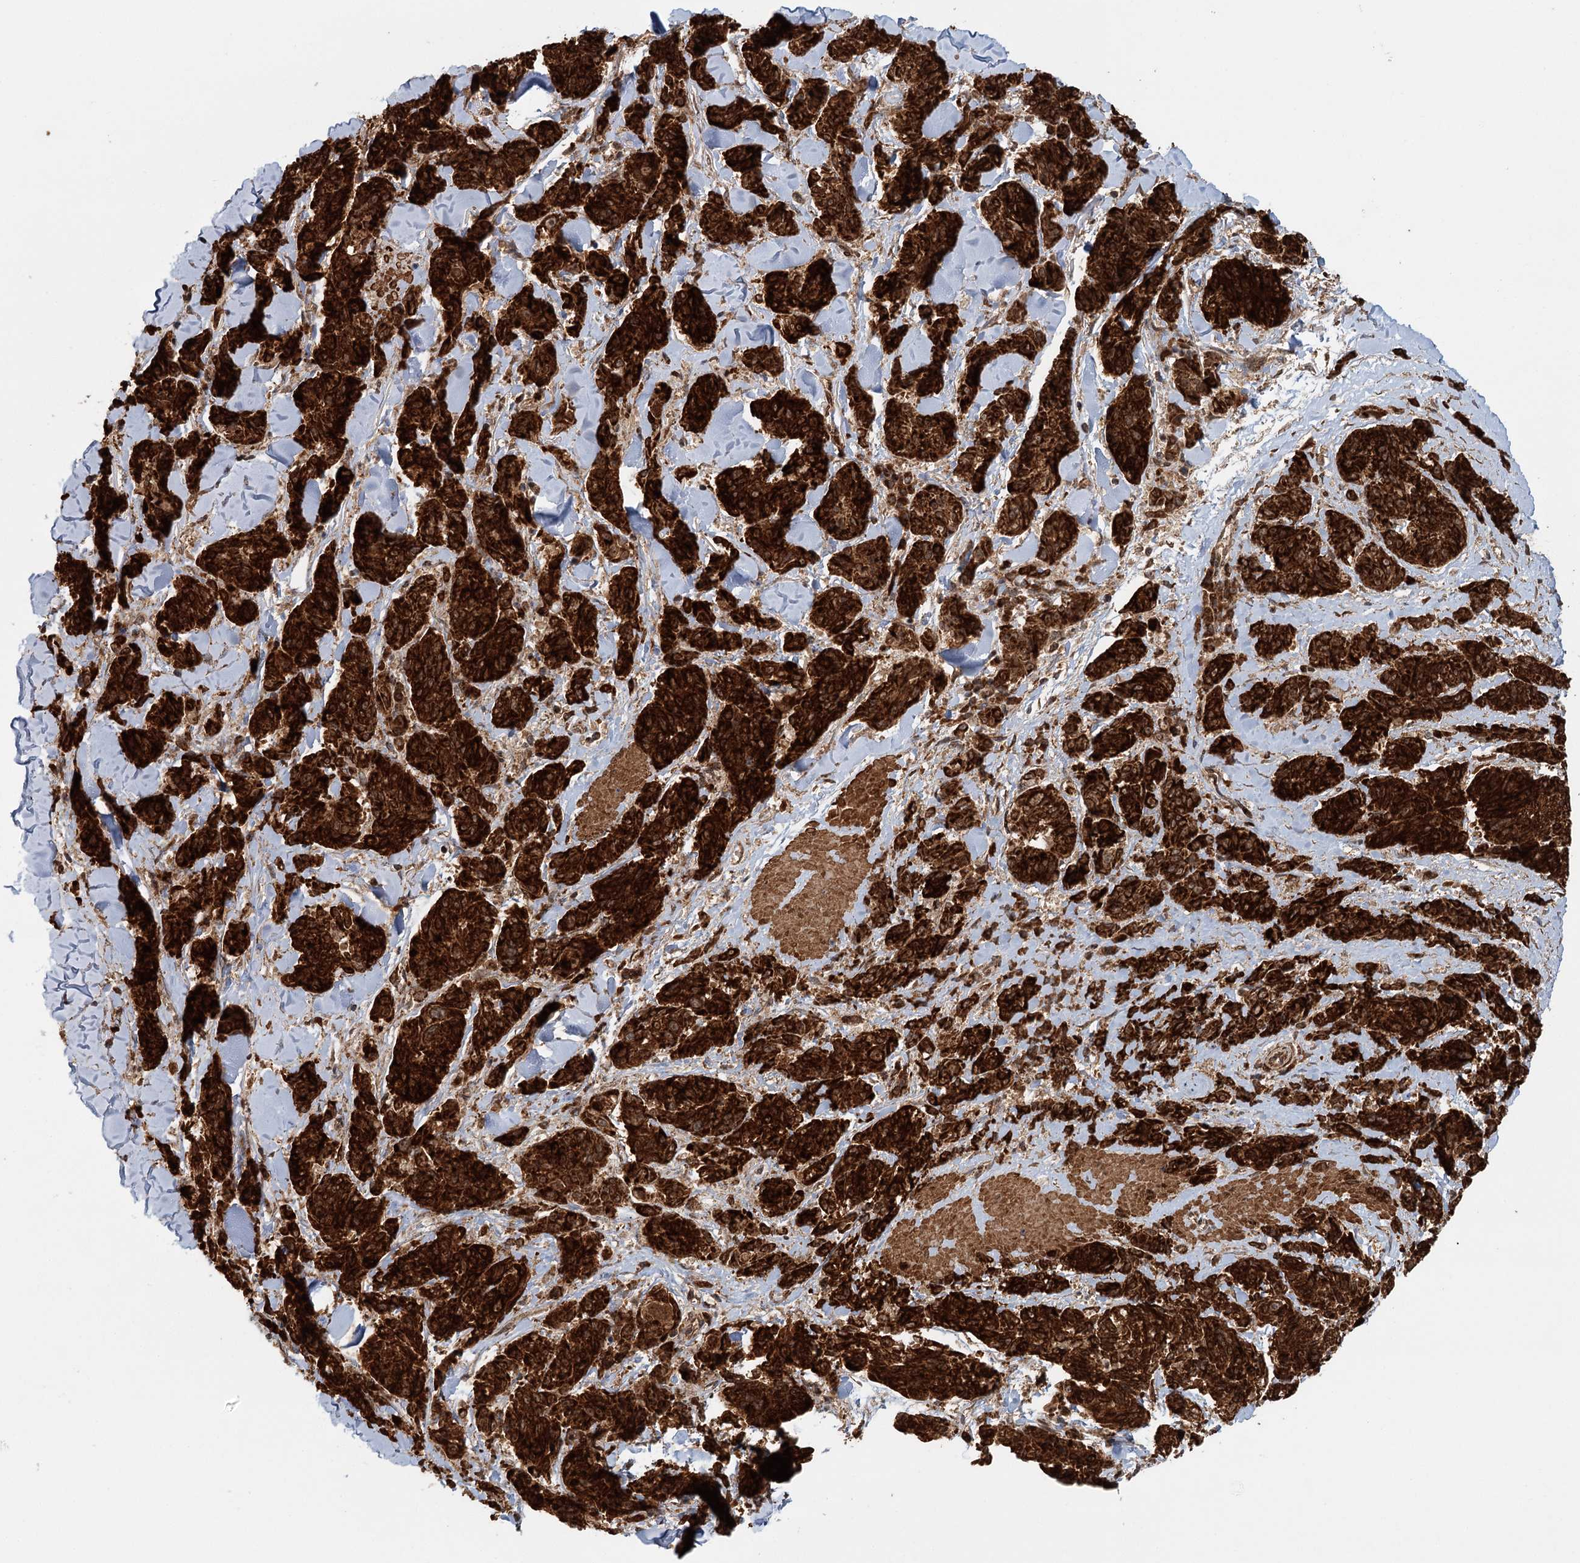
{"staining": {"intensity": "strong", "quantity": ">75%", "location": "cytoplasmic/membranous"}, "tissue": "melanoma", "cell_type": "Tumor cells", "image_type": "cancer", "snomed": [{"axis": "morphology", "description": "Malignant melanoma, NOS"}, {"axis": "topography", "description": "Skin"}], "caption": "The photomicrograph exhibits a brown stain indicating the presence of a protein in the cytoplasmic/membranous of tumor cells in melanoma. (DAB IHC with brightfield microscopy, high magnification).", "gene": "BCKDHA", "patient": {"sex": "male", "age": 53}}